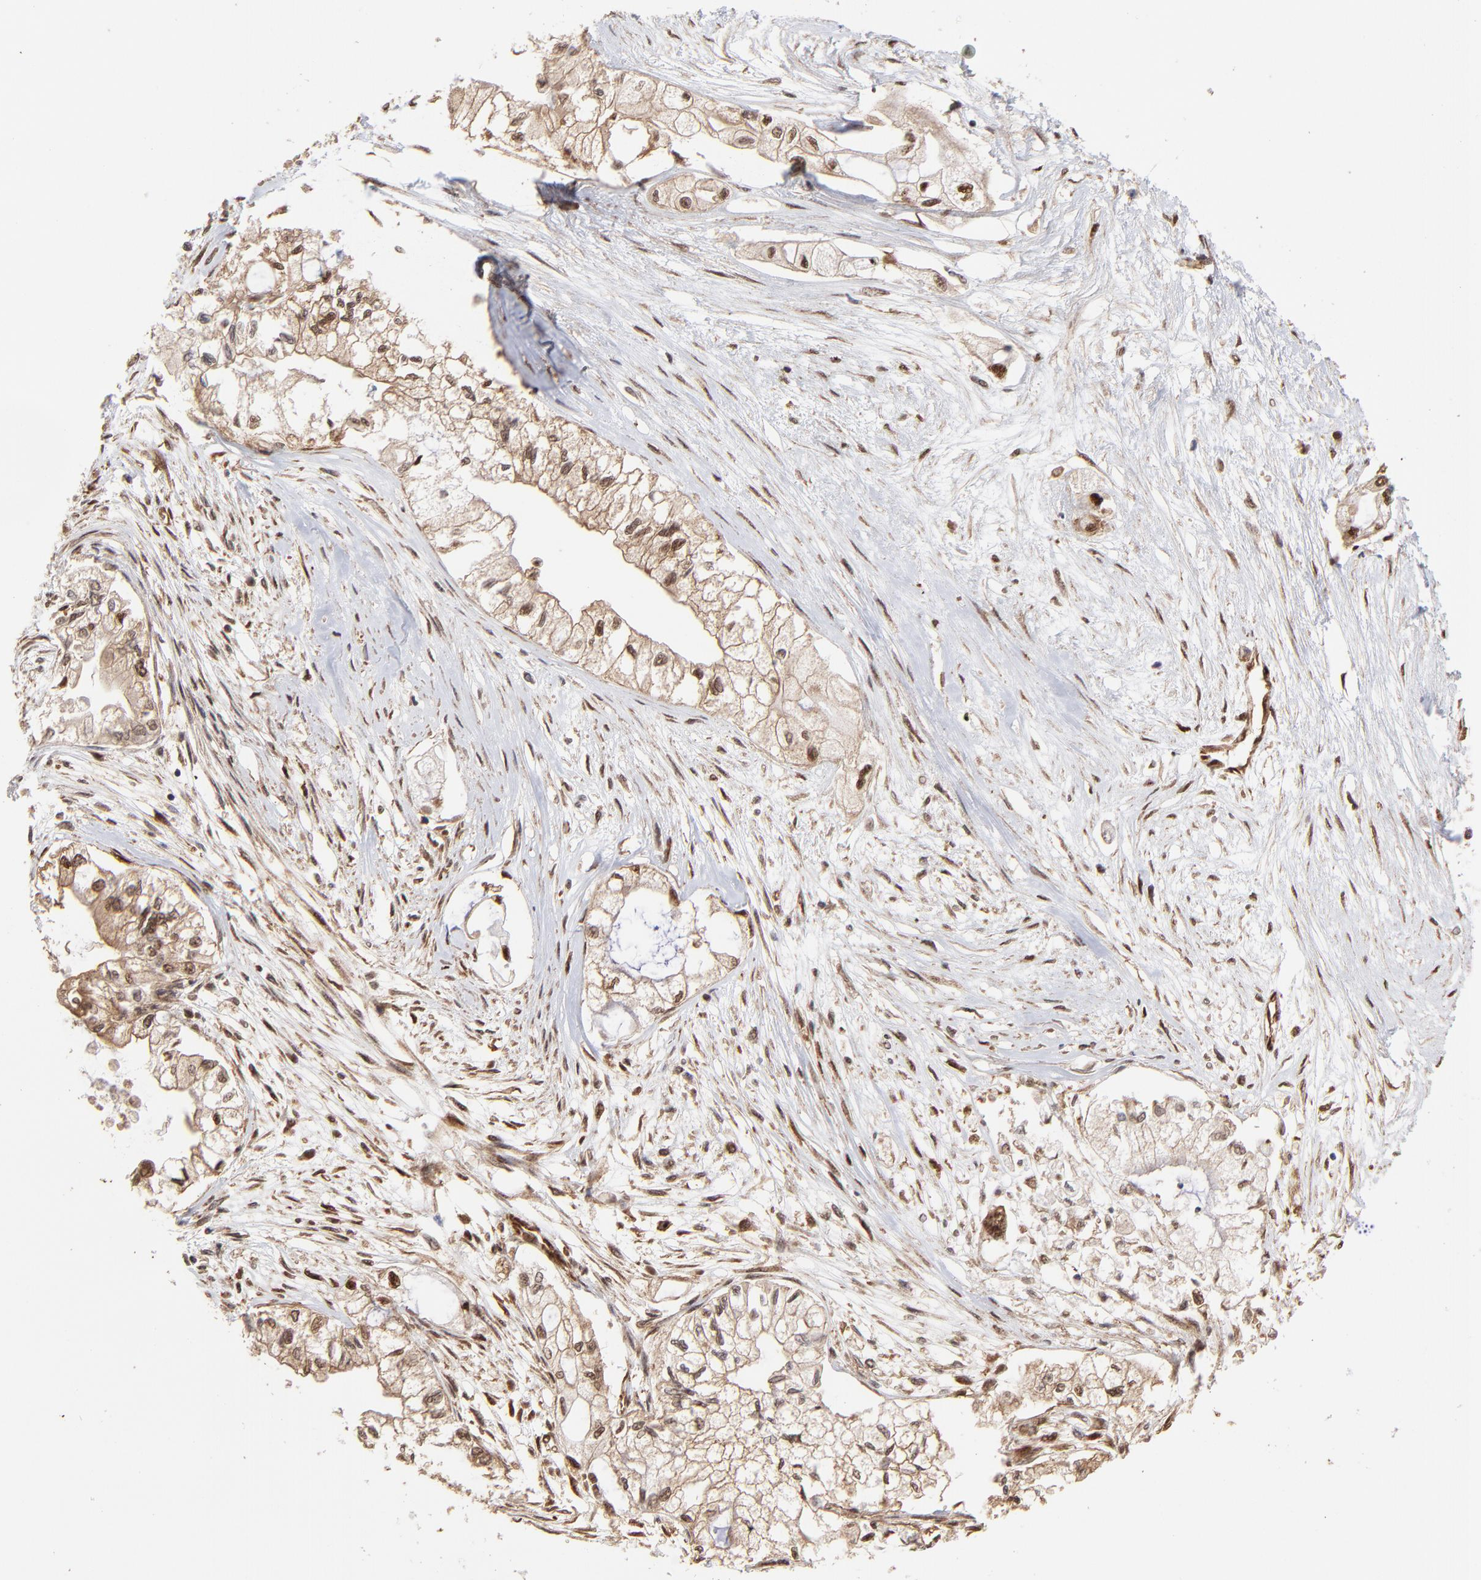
{"staining": {"intensity": "moderate", "quantity": ">75%", "location": "cytoplasmic/membranous,nuclear"}, "tissue": "pancreatic cancer", "cell_type": "Tumor cells", "image_type": "cancer", "snomed": [{"axis": "morphology", "description": "Adenocarcinoma, NOS"}, {"axis": "topography", "description": "Pancreas"}], "caption": "Immunohistochemical staining of pancreatic cancer (adenocarcinoma) reveals medium levels of moderate cytoplasmic/membranous and nuclear positivity in approximately >75% of tumor cells. Nuclei are stained in blue.", "gene": "PSMD14", "patient": {"sex": "male", "age": 79}}